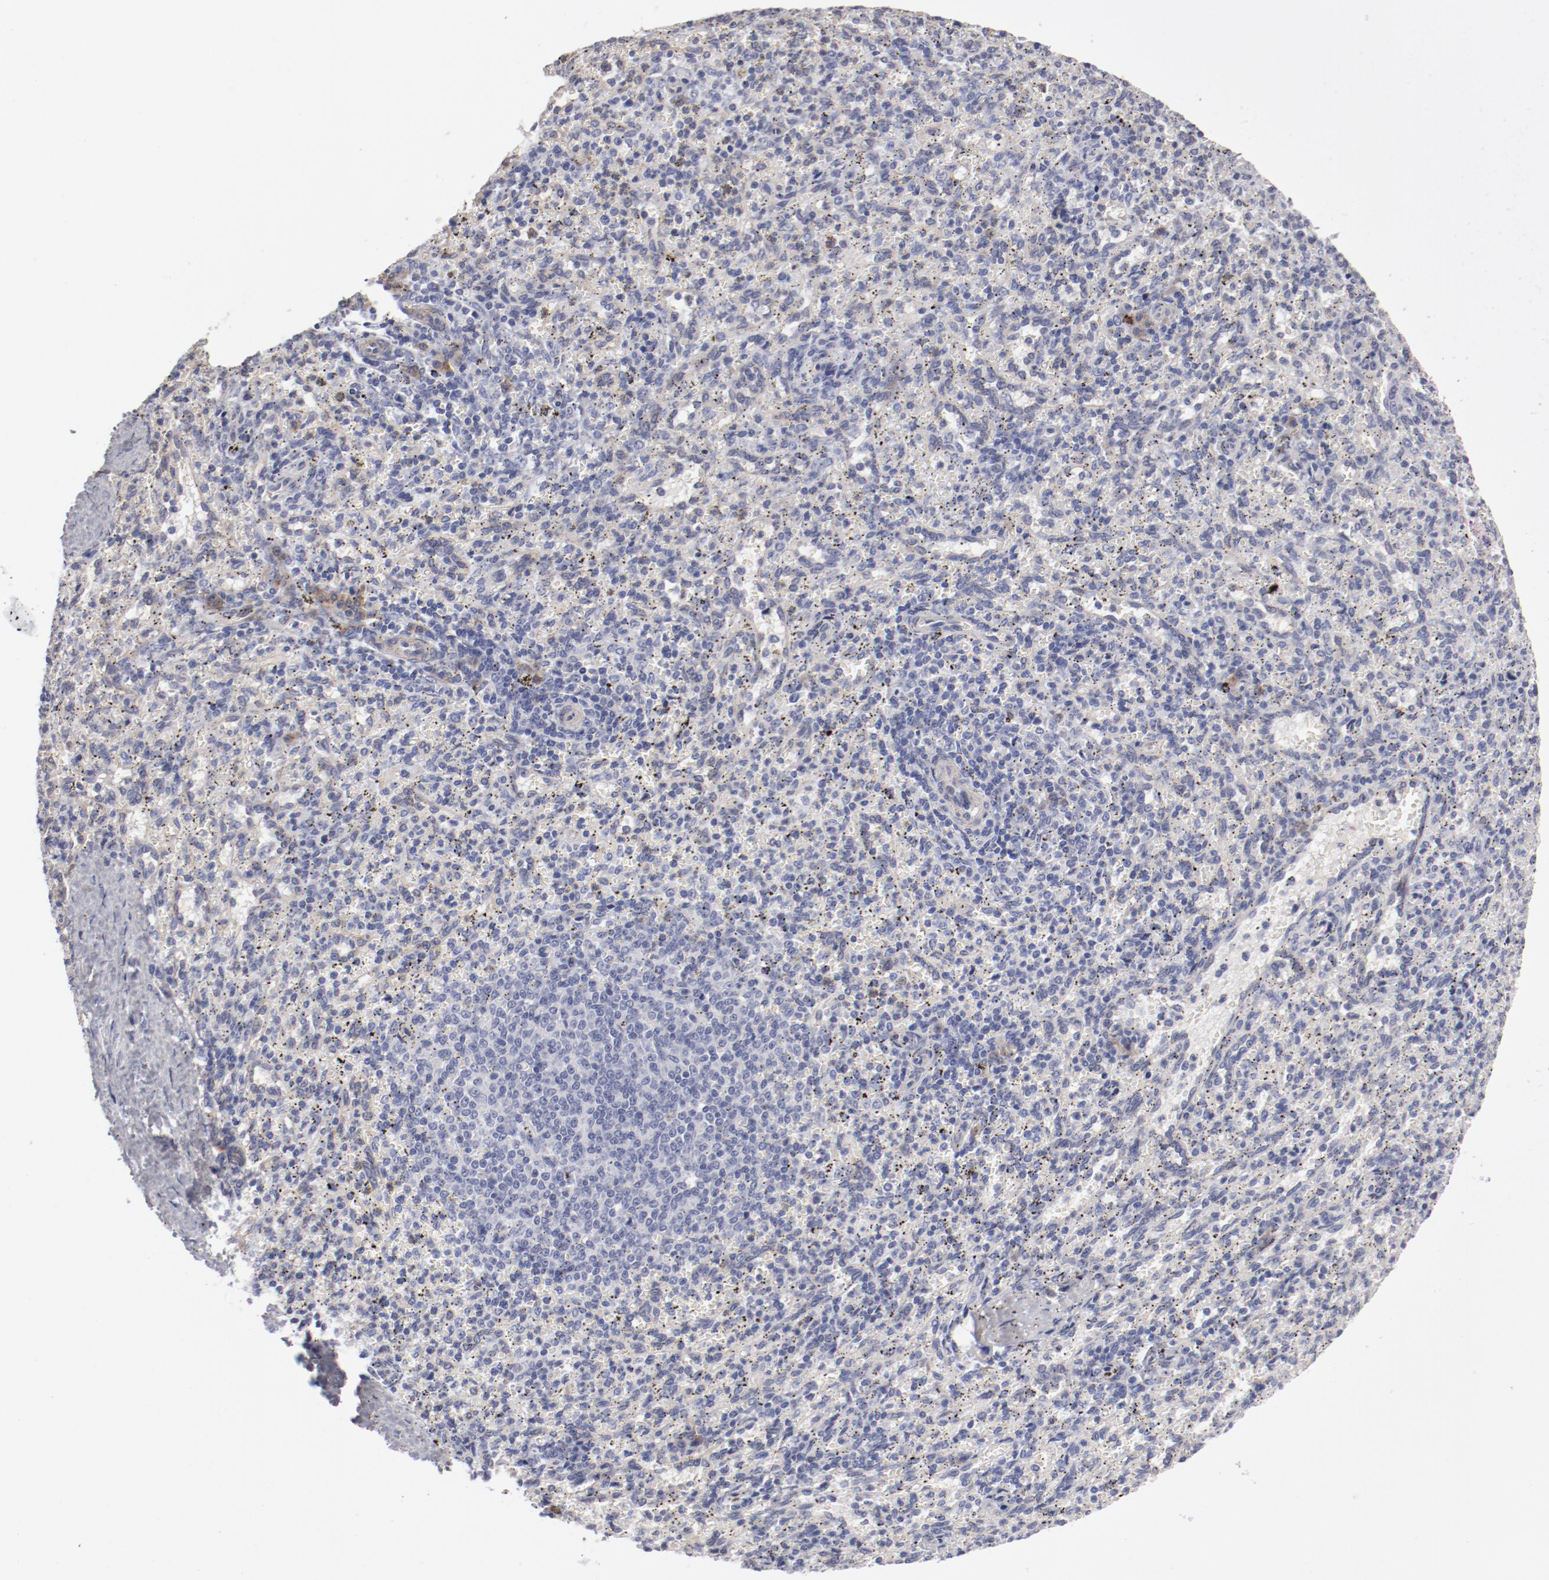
{"staining": {"intensity": "negative", "quantity": "none", "location": "none"}, "tissue": "spleen", "cell_type": "Cells in red pulp", "image_type": "normal", "snomed": [{"axis": "morphology", "description": "Normal tissue, NOS"}, {"axis": "topography", "description": "Spleen"}], "caption": "Cells in red pulp are negative for protein expression in unremarkable human spleen. (DAB (3,3'-diaminobenzidine) immunohistochemistry, high magnification).", "gene": "LAX1", "patient": {"sex": "female", "age": 10}}